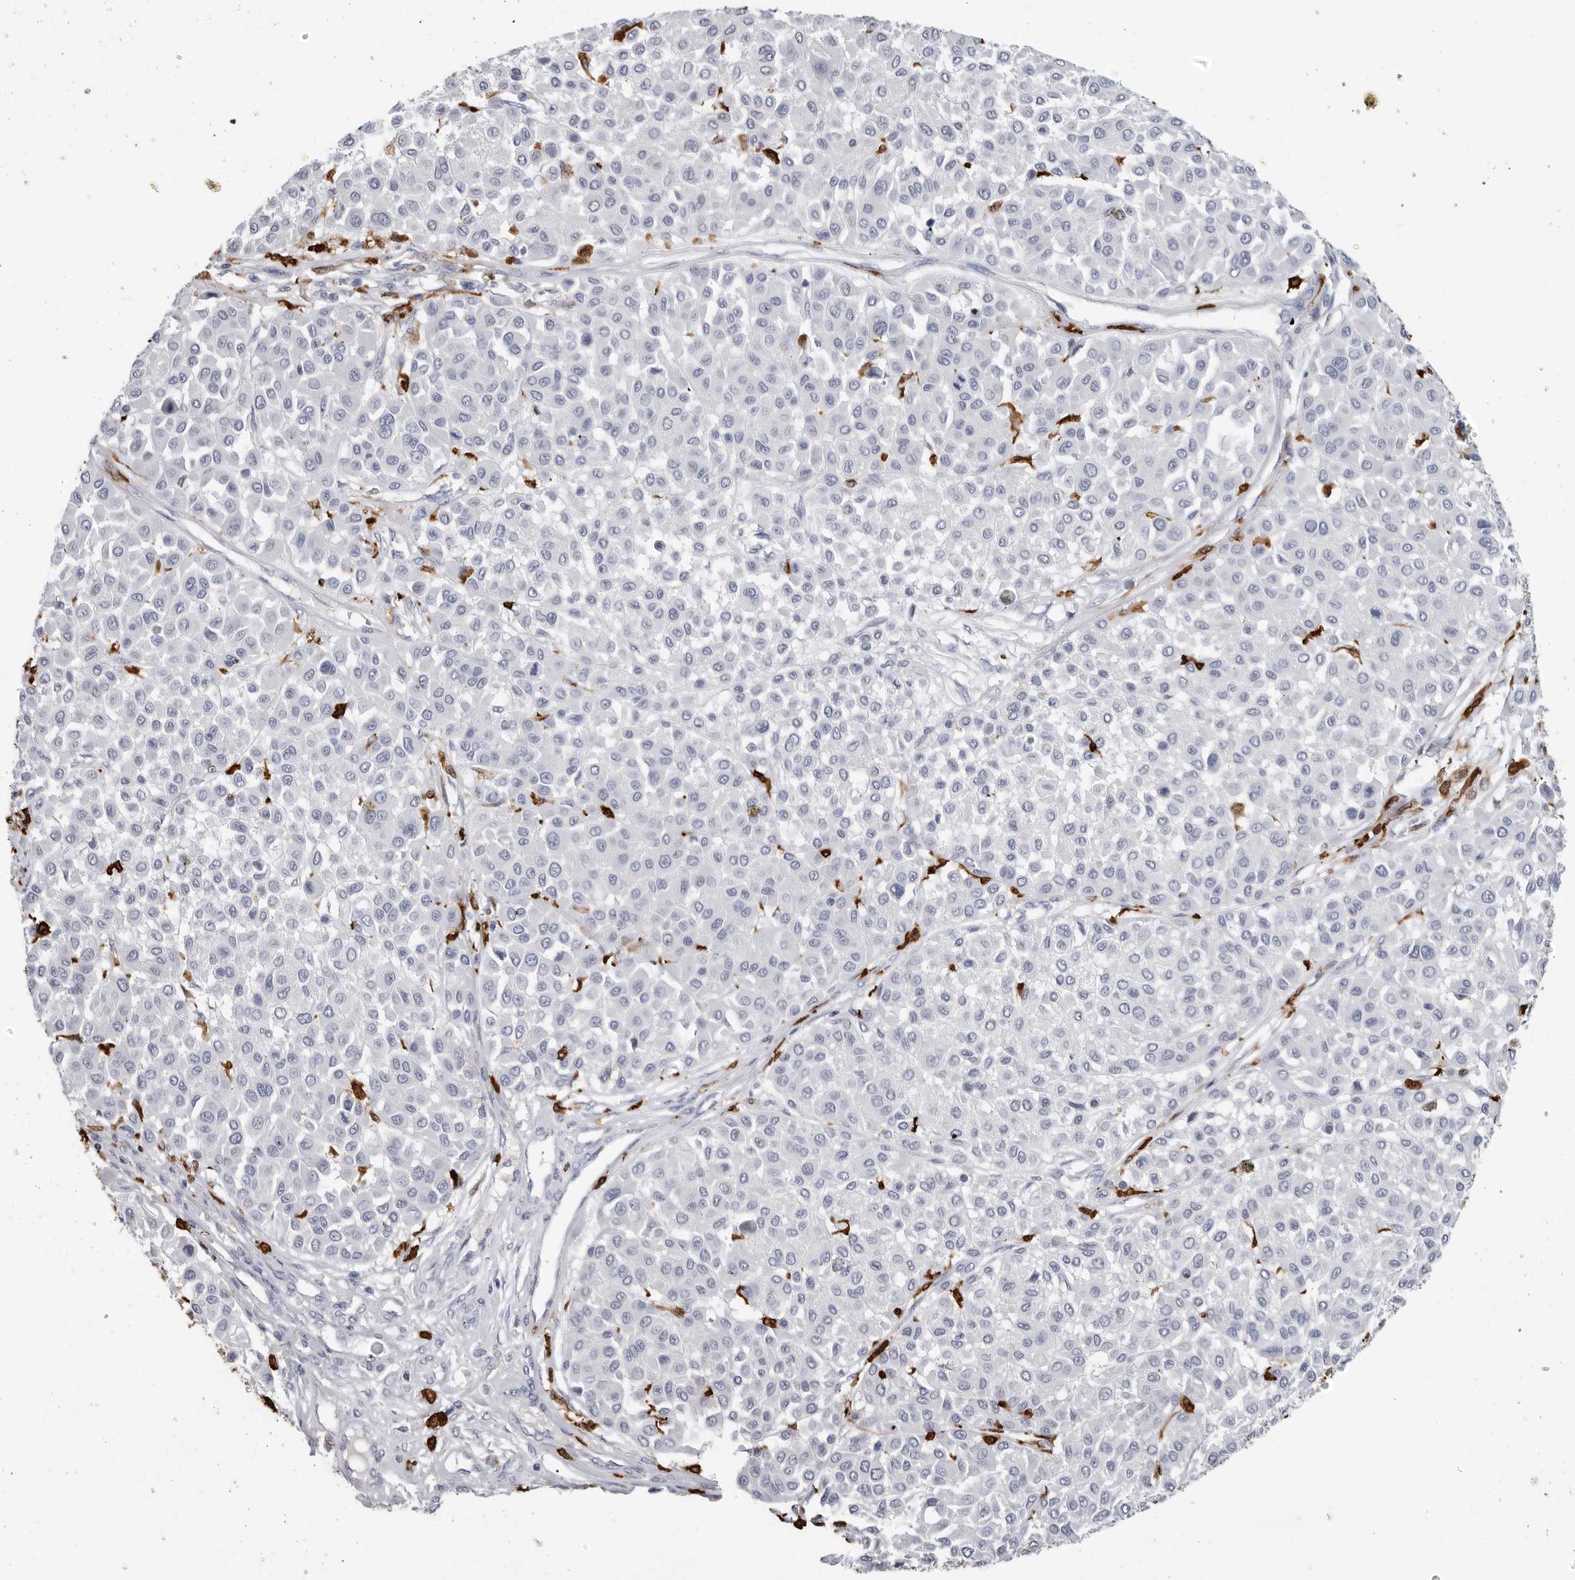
{"staining": {"intensity": "negative", "quantity": "none", "location": "none"}, "tissue": "melanoma", "cell_type": "Tumor cells", "image_type": "cancer", "snomed": [{"axis": "morphology", "description": "Malignant melanoma, Metastatic site"}, {"axis": "topography", "description": "Soft tissue"}], "caption": "Tumor cells show no significant protein staining in malignant melanoma (metastatic site).", "gene": "CYB561D1", "patient": {"sex": "male", "age": 41}}